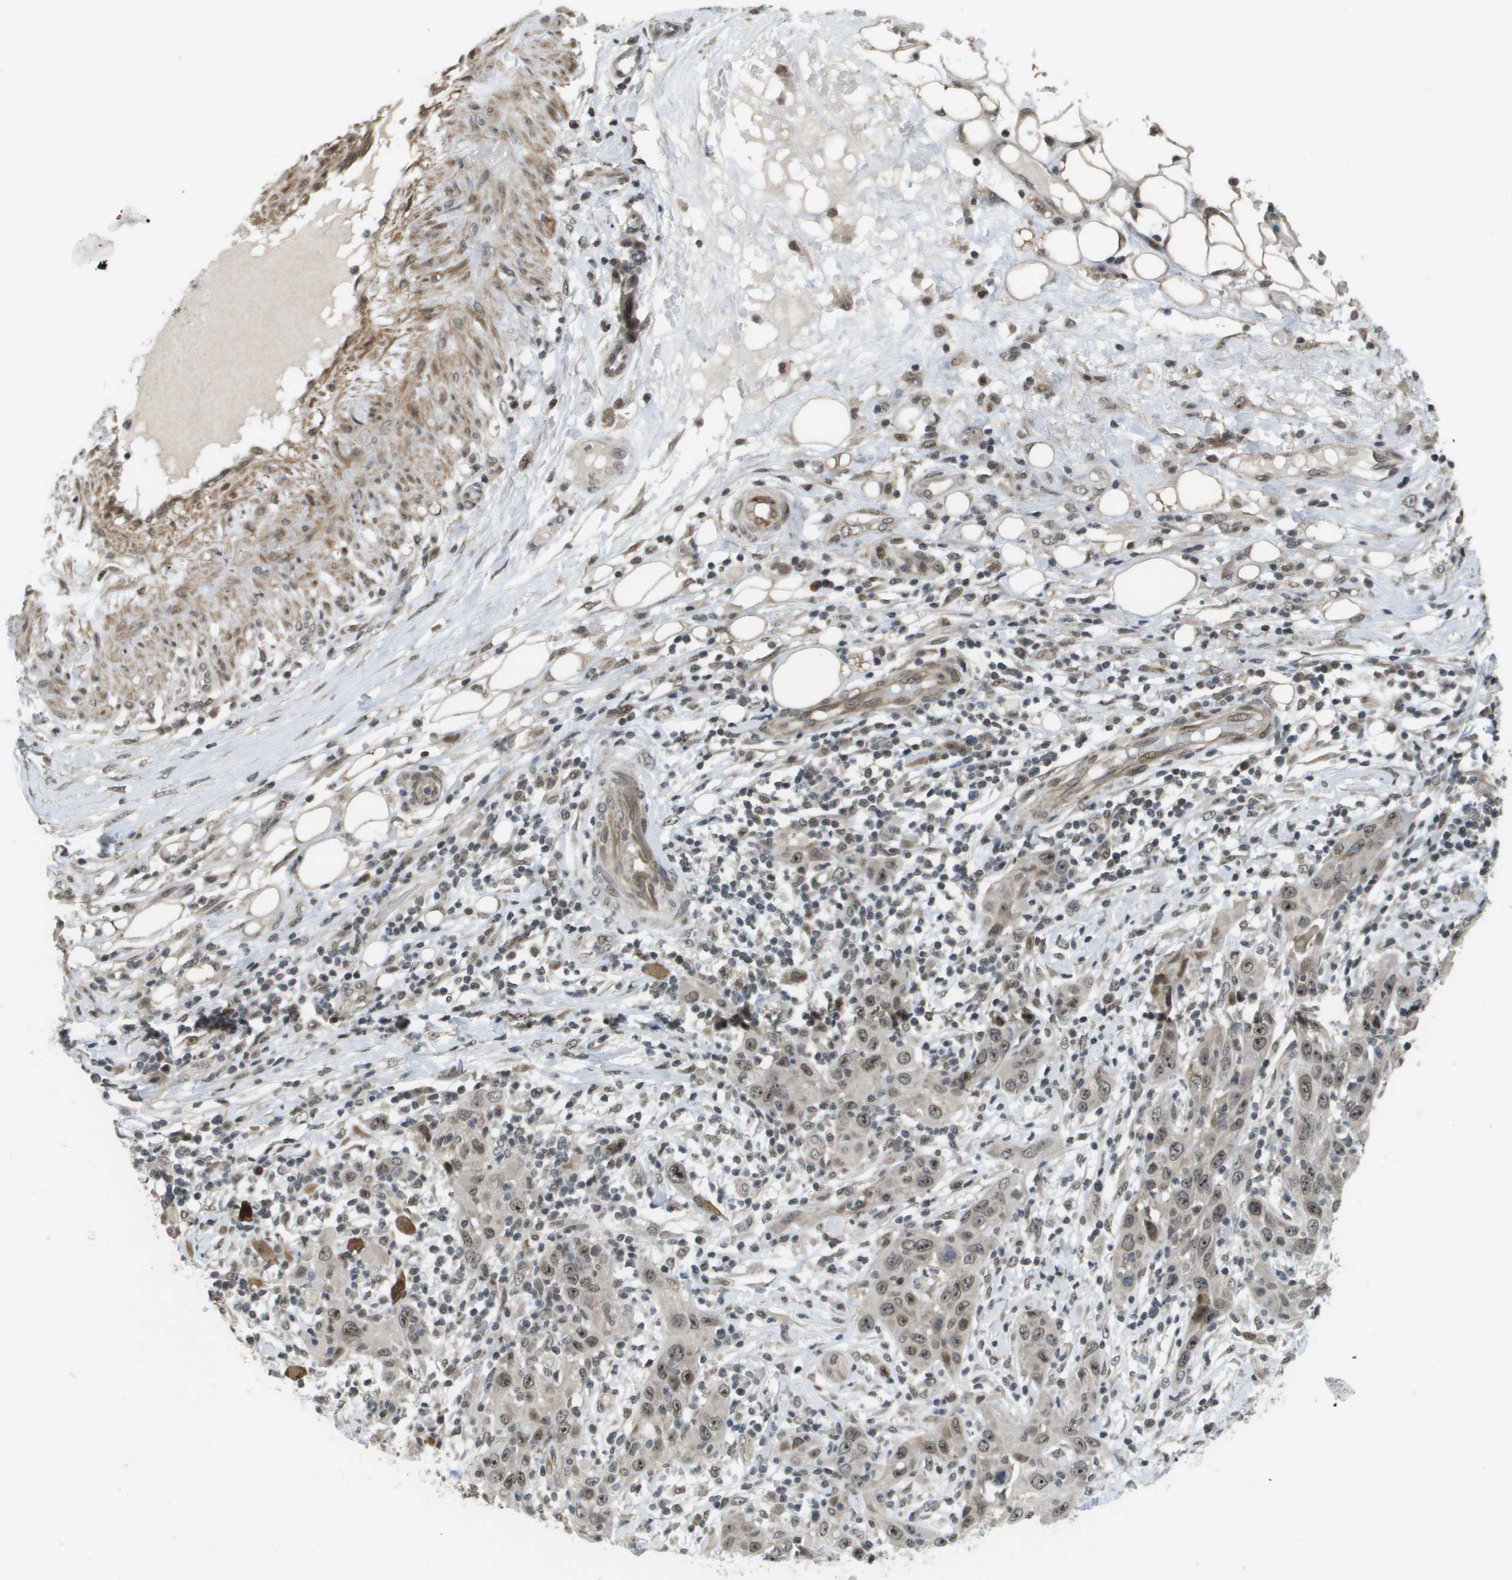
{"staining": {"intensity": "weak", "quantity": ">75%", "location": "nuclear"}, "tissue": "skin cancer", "cell_type": "Tumor cells", "image_type": "cancer", "snomed": [{"axis": "morphology", "description": "Squamous cell carcinoma, NOS"}, {"axis": "topography", "description": "Skin"}], "caption": "Tumor cells demonstrate low levels of weak nuclear positivity in approximately >75% of cells in human skin cancer (squamous cell carcinoma).", "gene": "KAT5", "patient": {"sex": "female", "age": 88}}